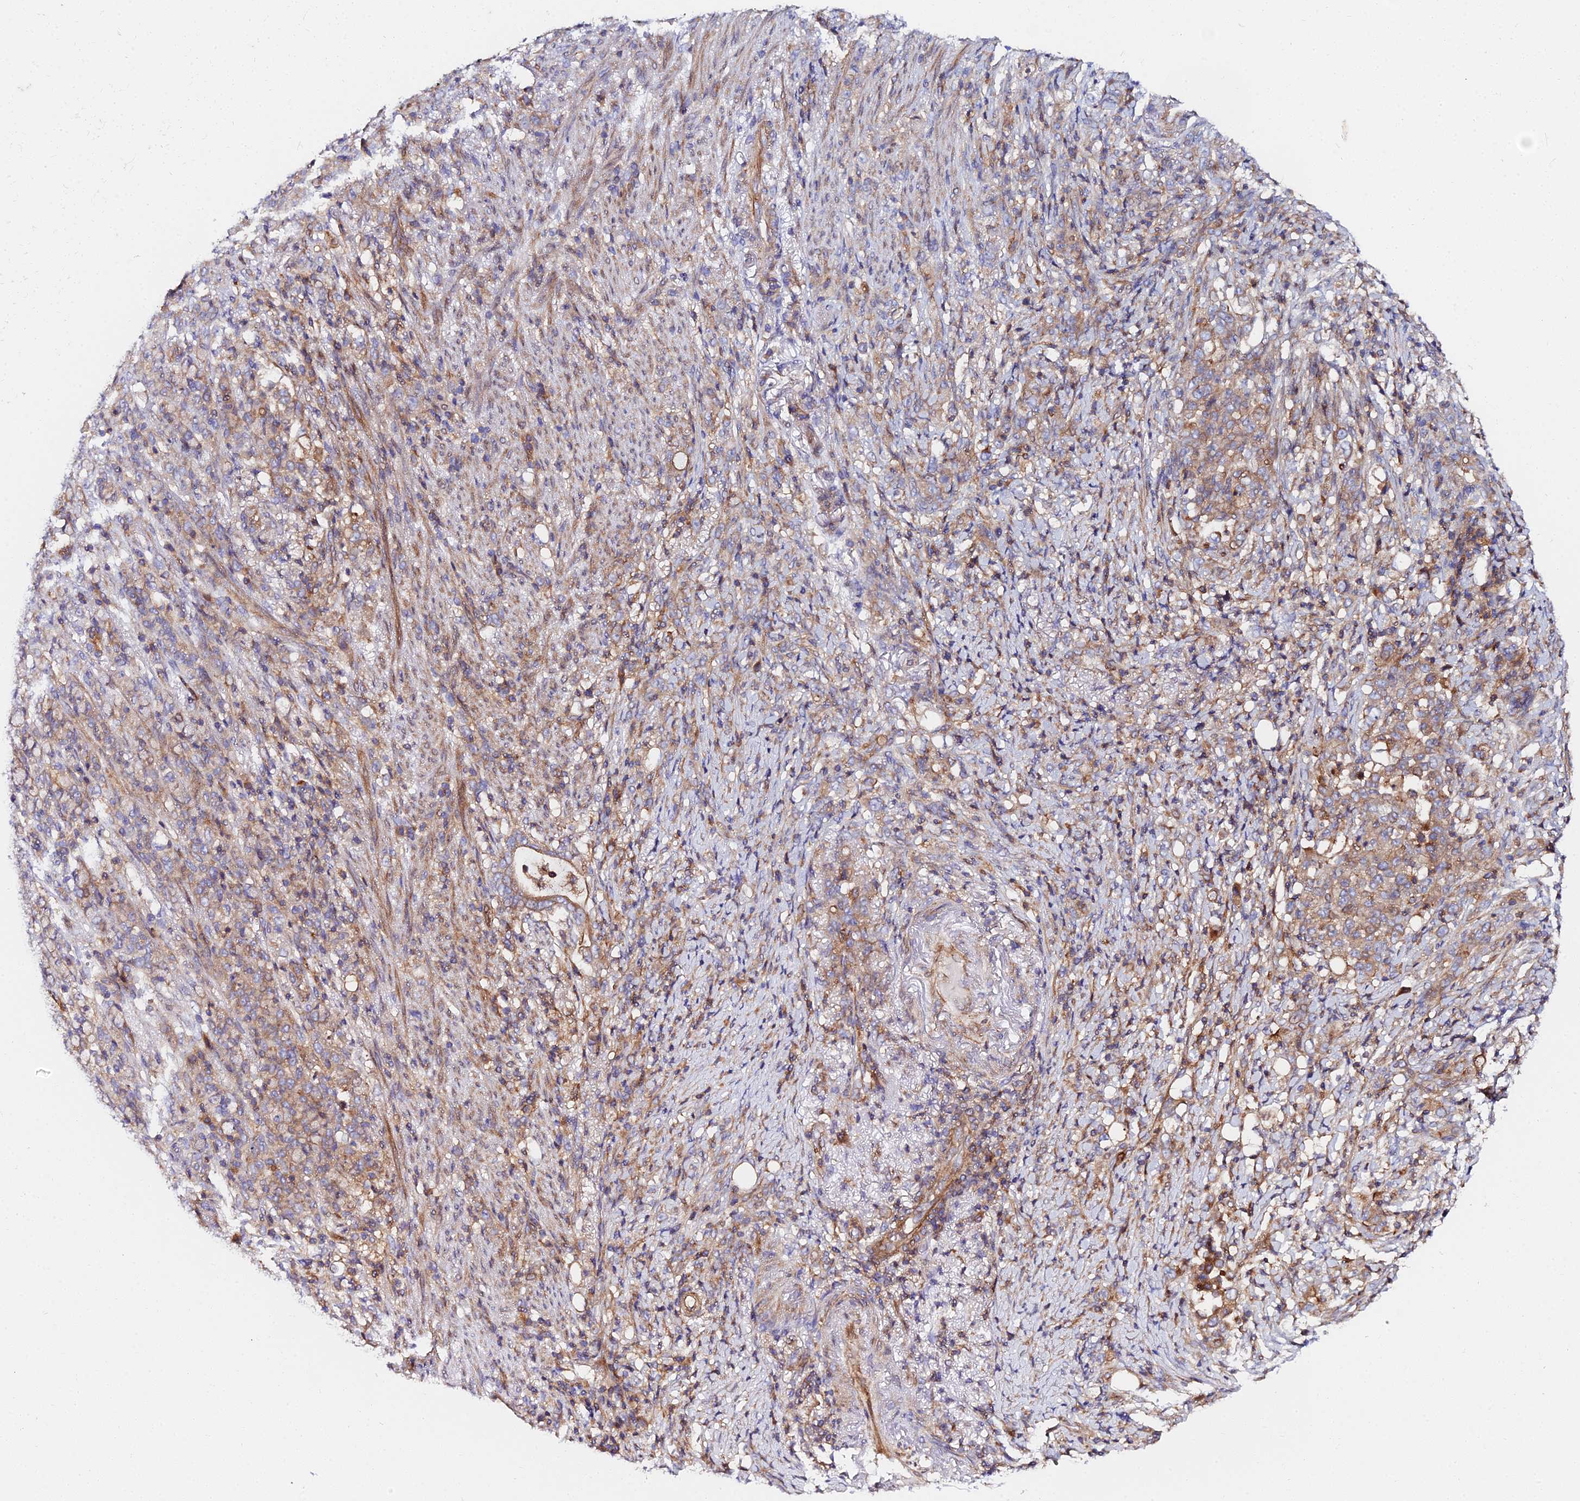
{"staining": {"intensity": "moderate", "quantity": ">75%", "location": "cytoplasmic/membranous"}, "tissue": "stomach cancer", "cell_type": "Tumor cells", "image_type": "cancer", "snomed": [{"axis": "morphology", "description": "Normal tissue, NOS"}, {"axis": "morphology", "description": "Adenocarcinoma, NOS"}, {"axis": "topography", "description": "Stomach"}], "caption": "Immunohistochemical staining of human stomach cancer (adenocarcinoma) displays moderate cytoplasmic/membranous protein staining in about >75% of tumor cells. (Stains: DAB in brown, nuclei in blue, Microscopy: brightfield microscopy at high magnification).", "gene": "GNG5B", "patient": {"sex": "female", "age": 79}}